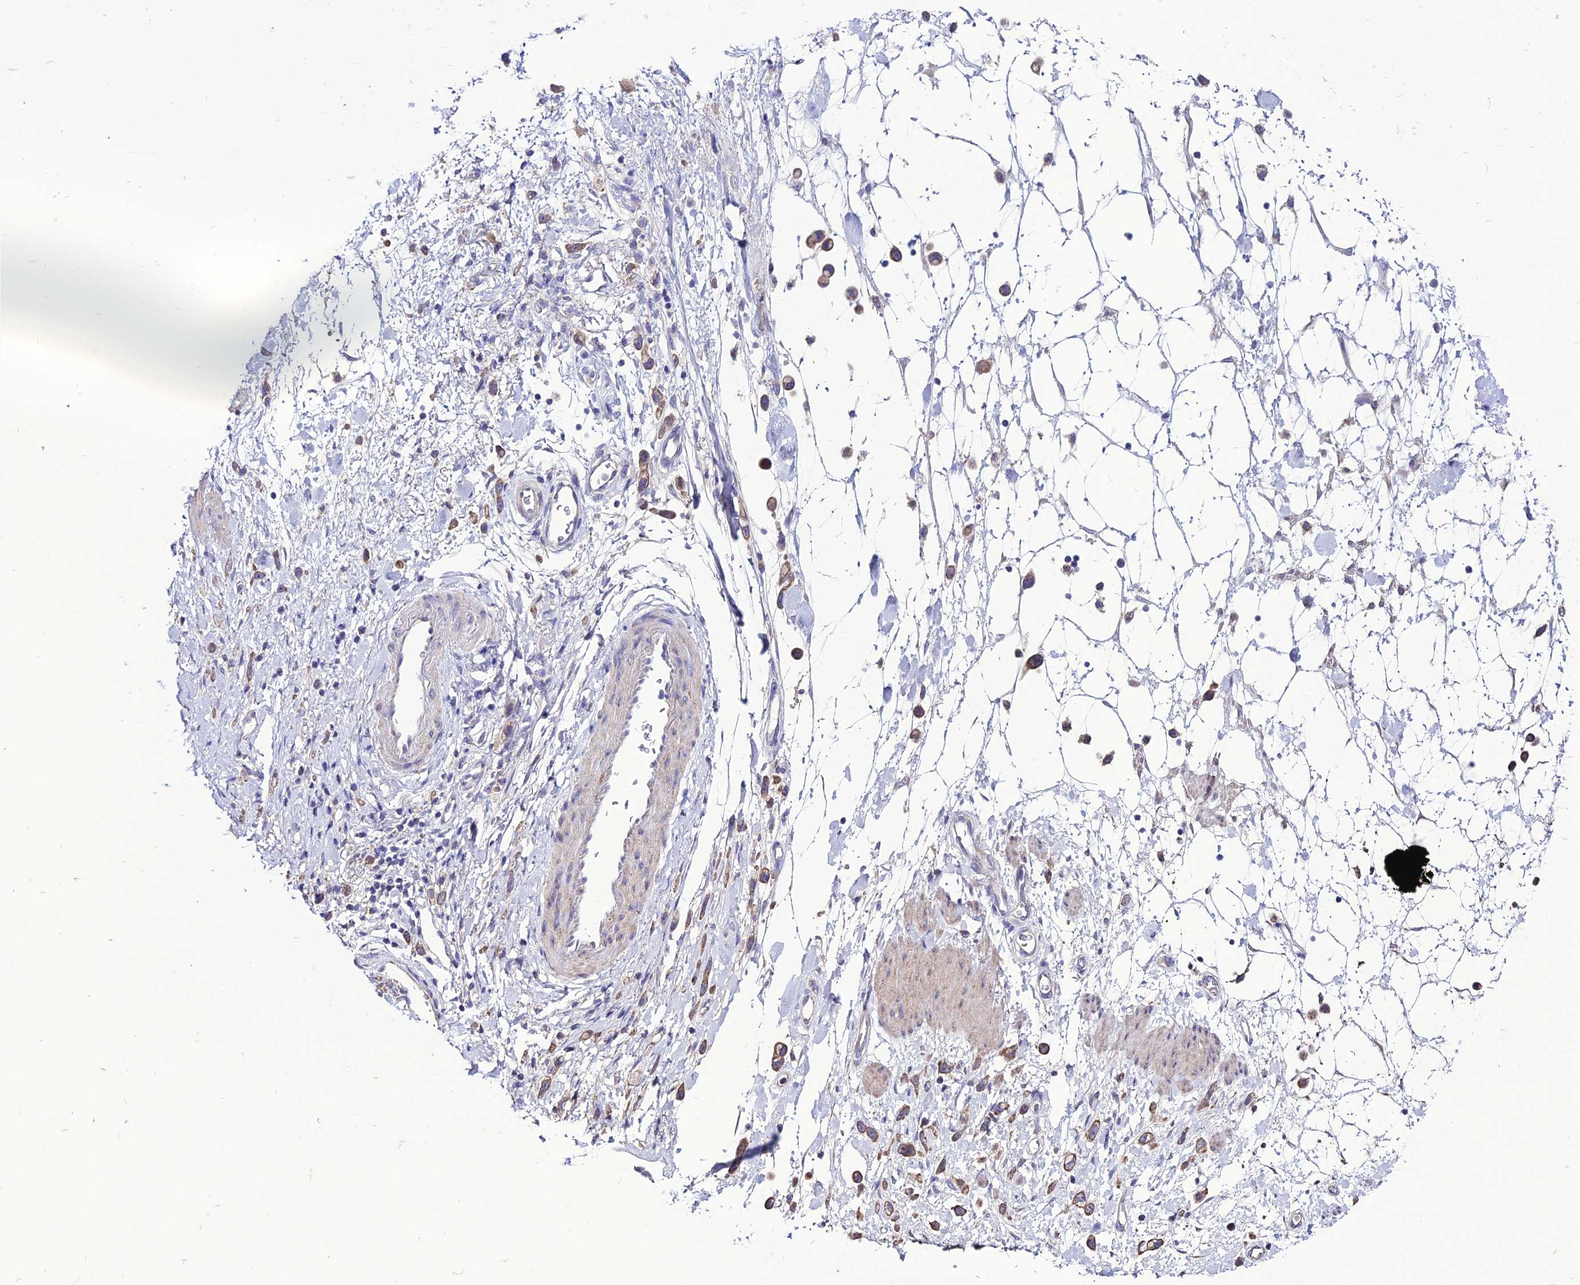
{"staining": {"intensity": "moderate", "quantity": ">75%", "location": "cytoplasmic/membranous"}, "tissue": "stomach cancer", "cell_type": "Tumor cells", "image_type": "cancer", "snomed": [{"axis": "morphology", "description": "Adenocarcinoma, NOS"}, {"axis": "topography", "description": "Stomach"}], "caption": "Immunohistochemistry micrograph of neoplastic tissue: stomach cancer (adenocarcinoma) stained using immunohistochemistry displays medium levels of moderate protein expression localized specifically in the cytoplasmic/membranous of tumor cells, appearing as a cytoplasmic/membranous brown color.", "gene": "HOGA1", "patient": {"sex": "female", "age": 65}}